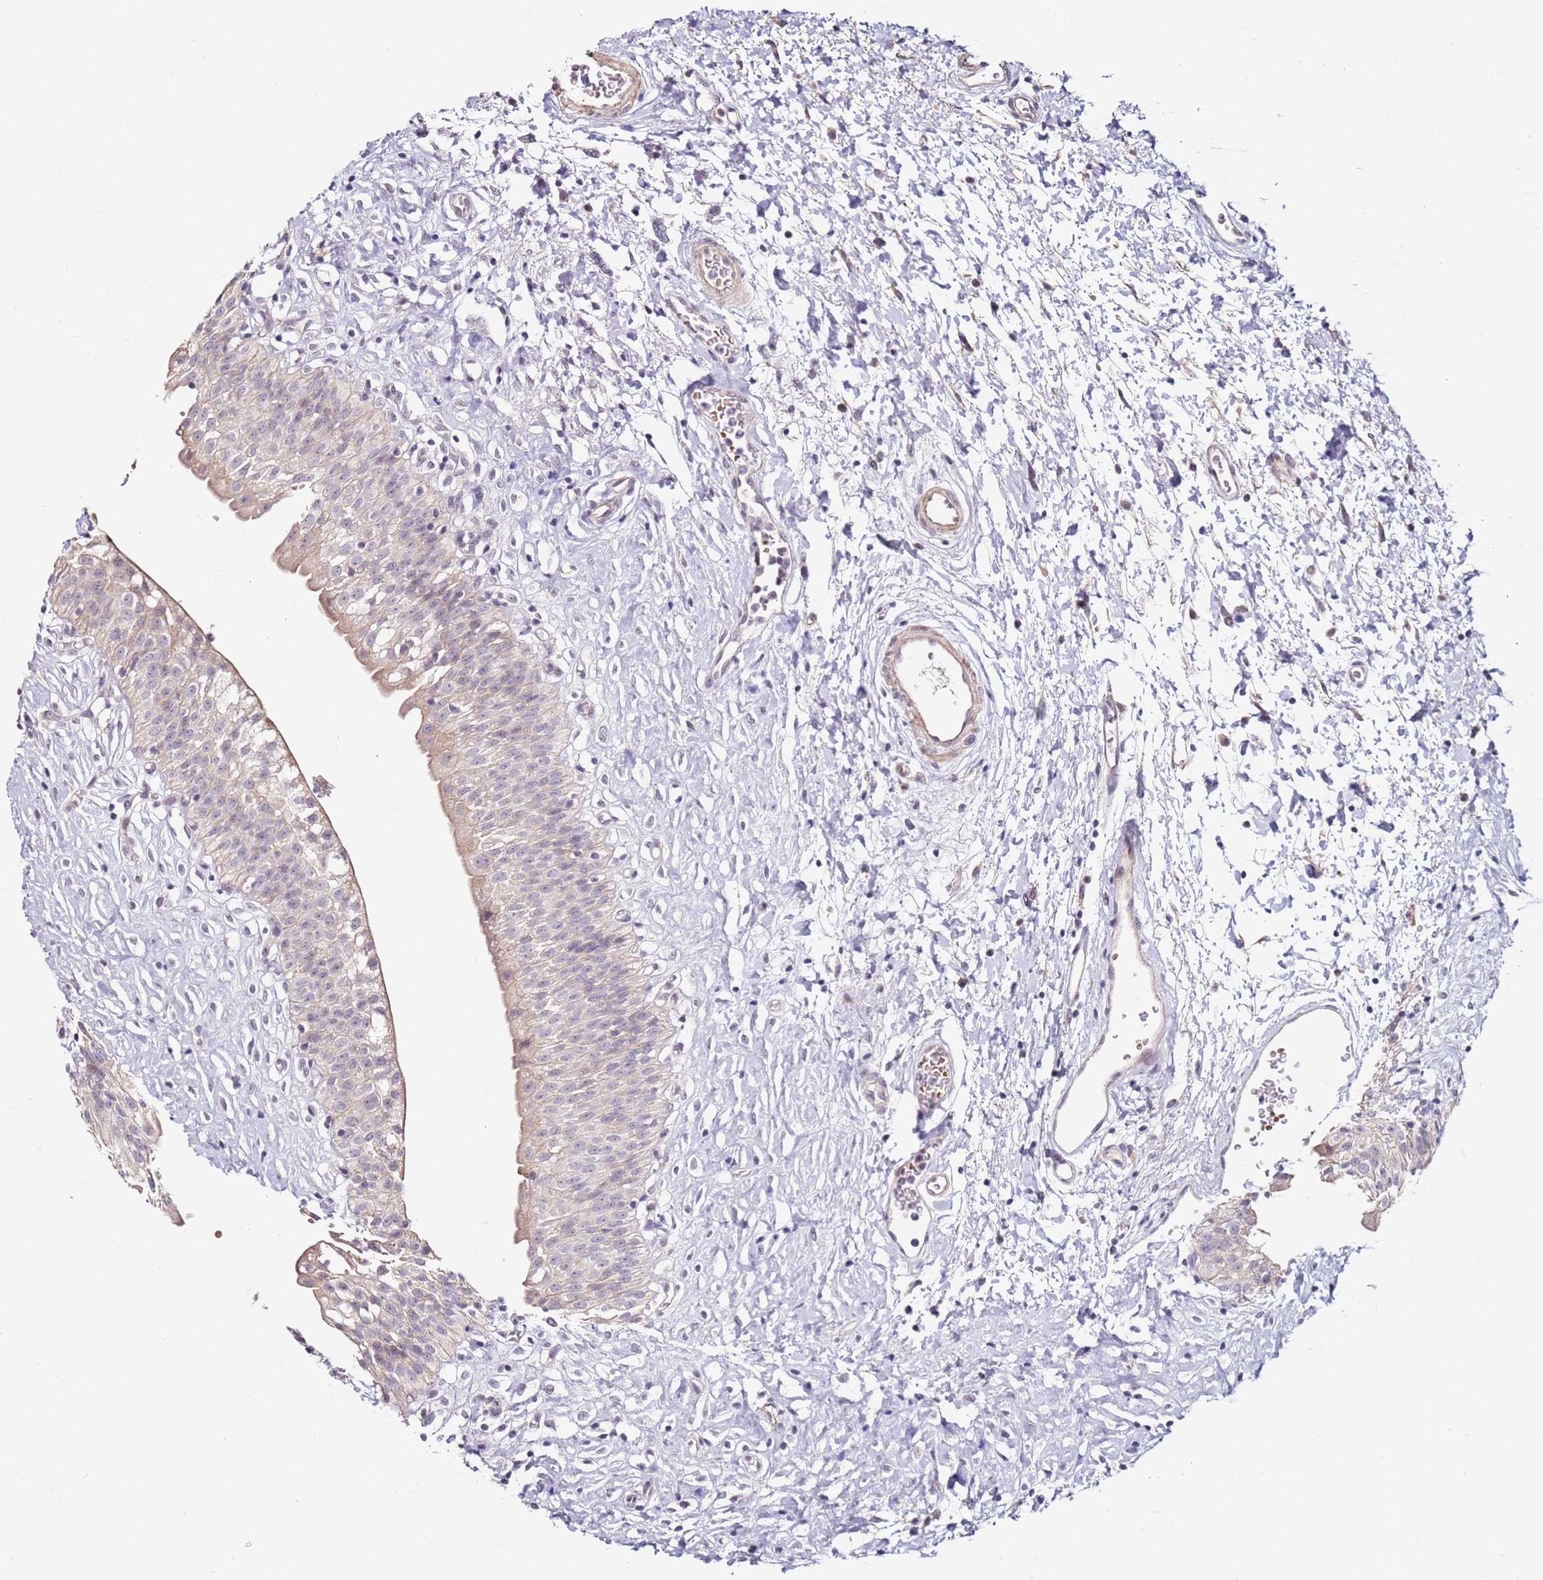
{"staining": {"intensity": "weak", "quantity": "25%-75%", "location": "cytoplasmic/membranous"}, "tissue": "urinary bladder", "cell_type": "Urothelial cells", "image_type": "normal", "snomed": [{"axis": "morphology", "description": "Normal tissue, NOS"}, {"axis": "topography", "description": "Urinary bladder"}], "caption": "The histopathology image reveals staining of normal urinary bladder, revealing weak cytoplasmic/membranous protein staining (brown color) within urothelial cells.", "gene": "RARS2", "patient": {"sex": "male", "age": 51}}